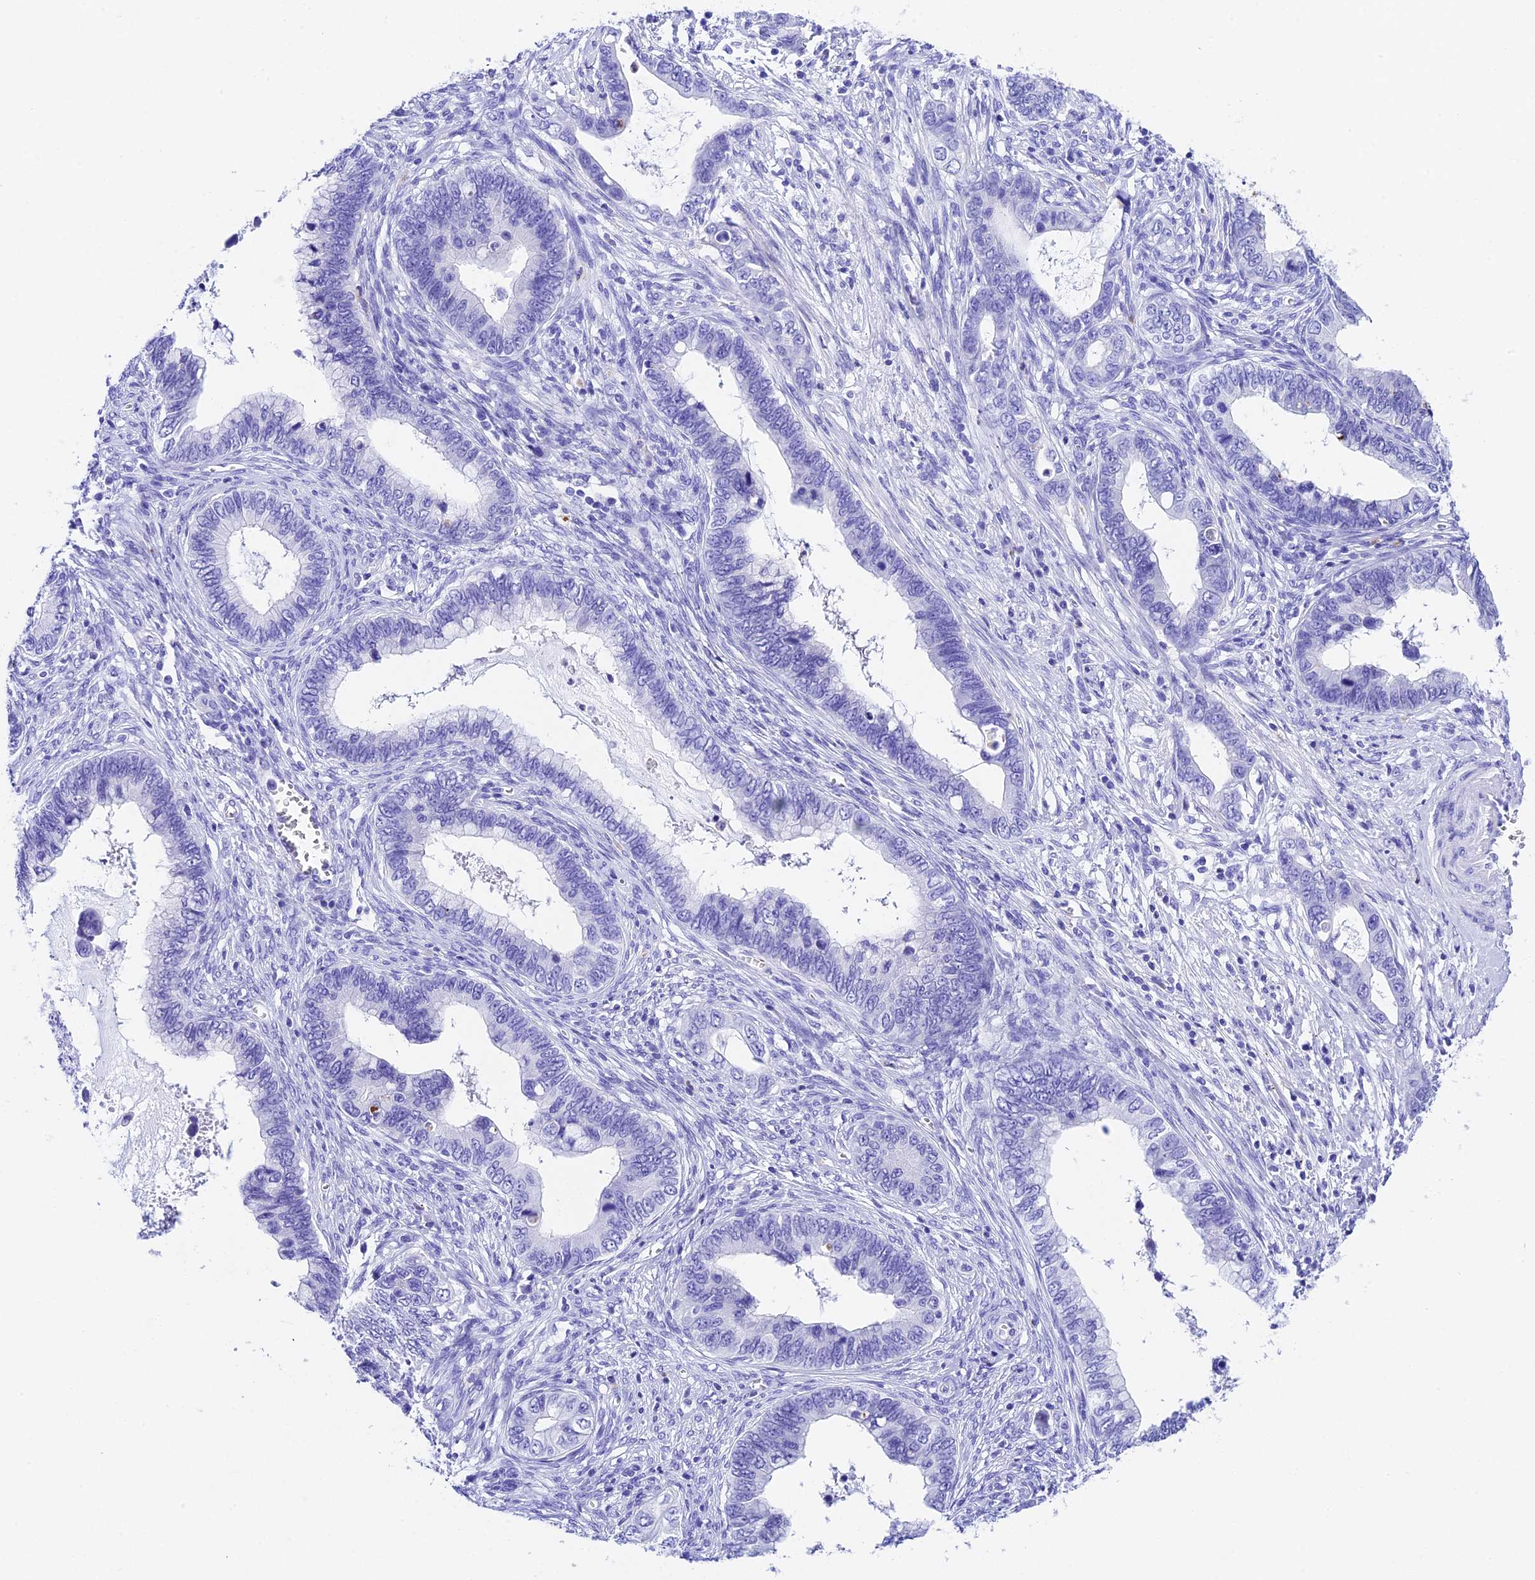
{"staining": {"intensity": "negative", "quantity": "none", "location": "none"}, "tissue": "cervical cancer", "cell_type": "Tumor cells", "image_type": "cancer", "snomed": [{"axis": "morphology", "description": "Adenocarcinoma, NOS"}, {"axis": "topography", "description": "Cervix"}], "caption": "A high-resolution image shows immunohistochemistry (IHC) staining of cervical cancer (adenocarcinoma), which demonstrates no significant positivity in tumor cells.", "gene": "PSG11", "patient": {"sex": "female", "age": 44}}